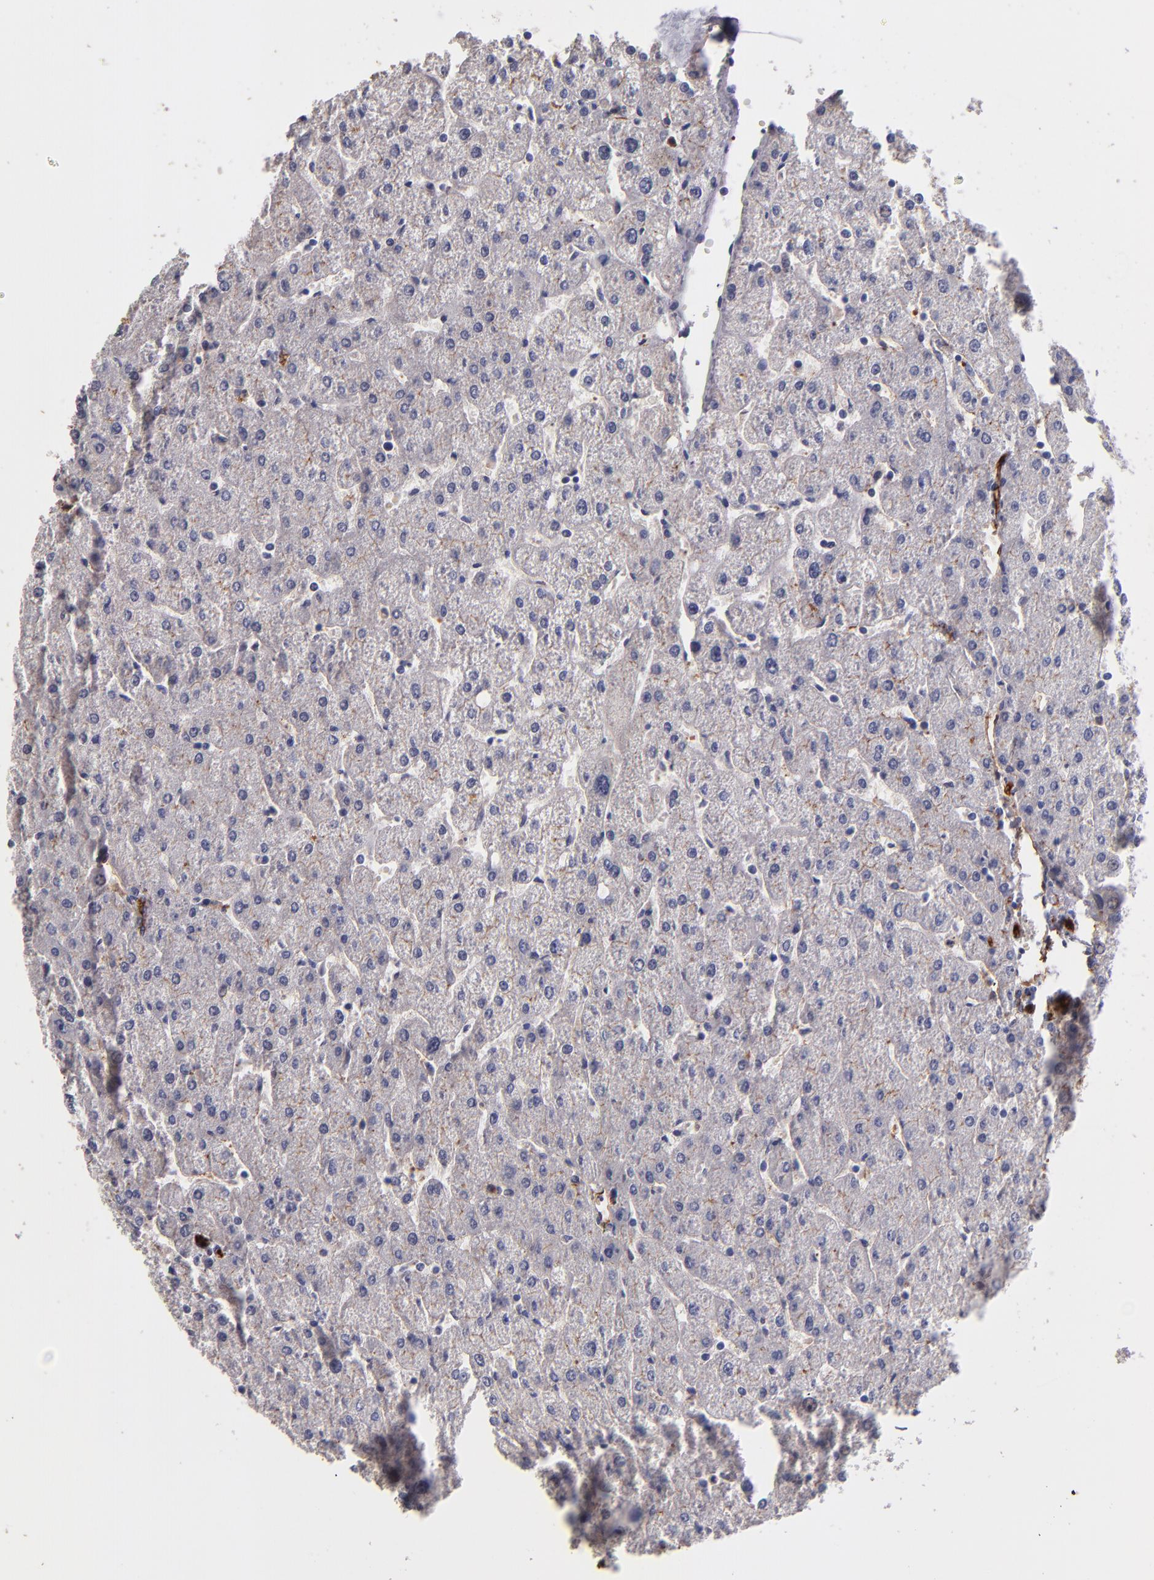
{"staining": {"intensity": "weak", "quantity": ">75%", "location": "cytoplasmic/membranous"}, "tissue": "liver", "cell_type": "Cholangiocytes", "image_type": "normal", "snomed": [{"axis": "morphology", "description": "Normal tissue, NOS"}, {"axis": "topography", "description": "Liver"}], "caption": "High-magnification brightfield microscopy of benign liver stained with DAB (3,3'-diaminobenzidine) (brown) and counterstained with hematoxylin (blue). cholangiocytes exhibit weak cytoplasmic/membranous expression is present in approximately>75% of cells.", "gene": "CLDN5", "patient": {"sex": "male", "age": 67}}